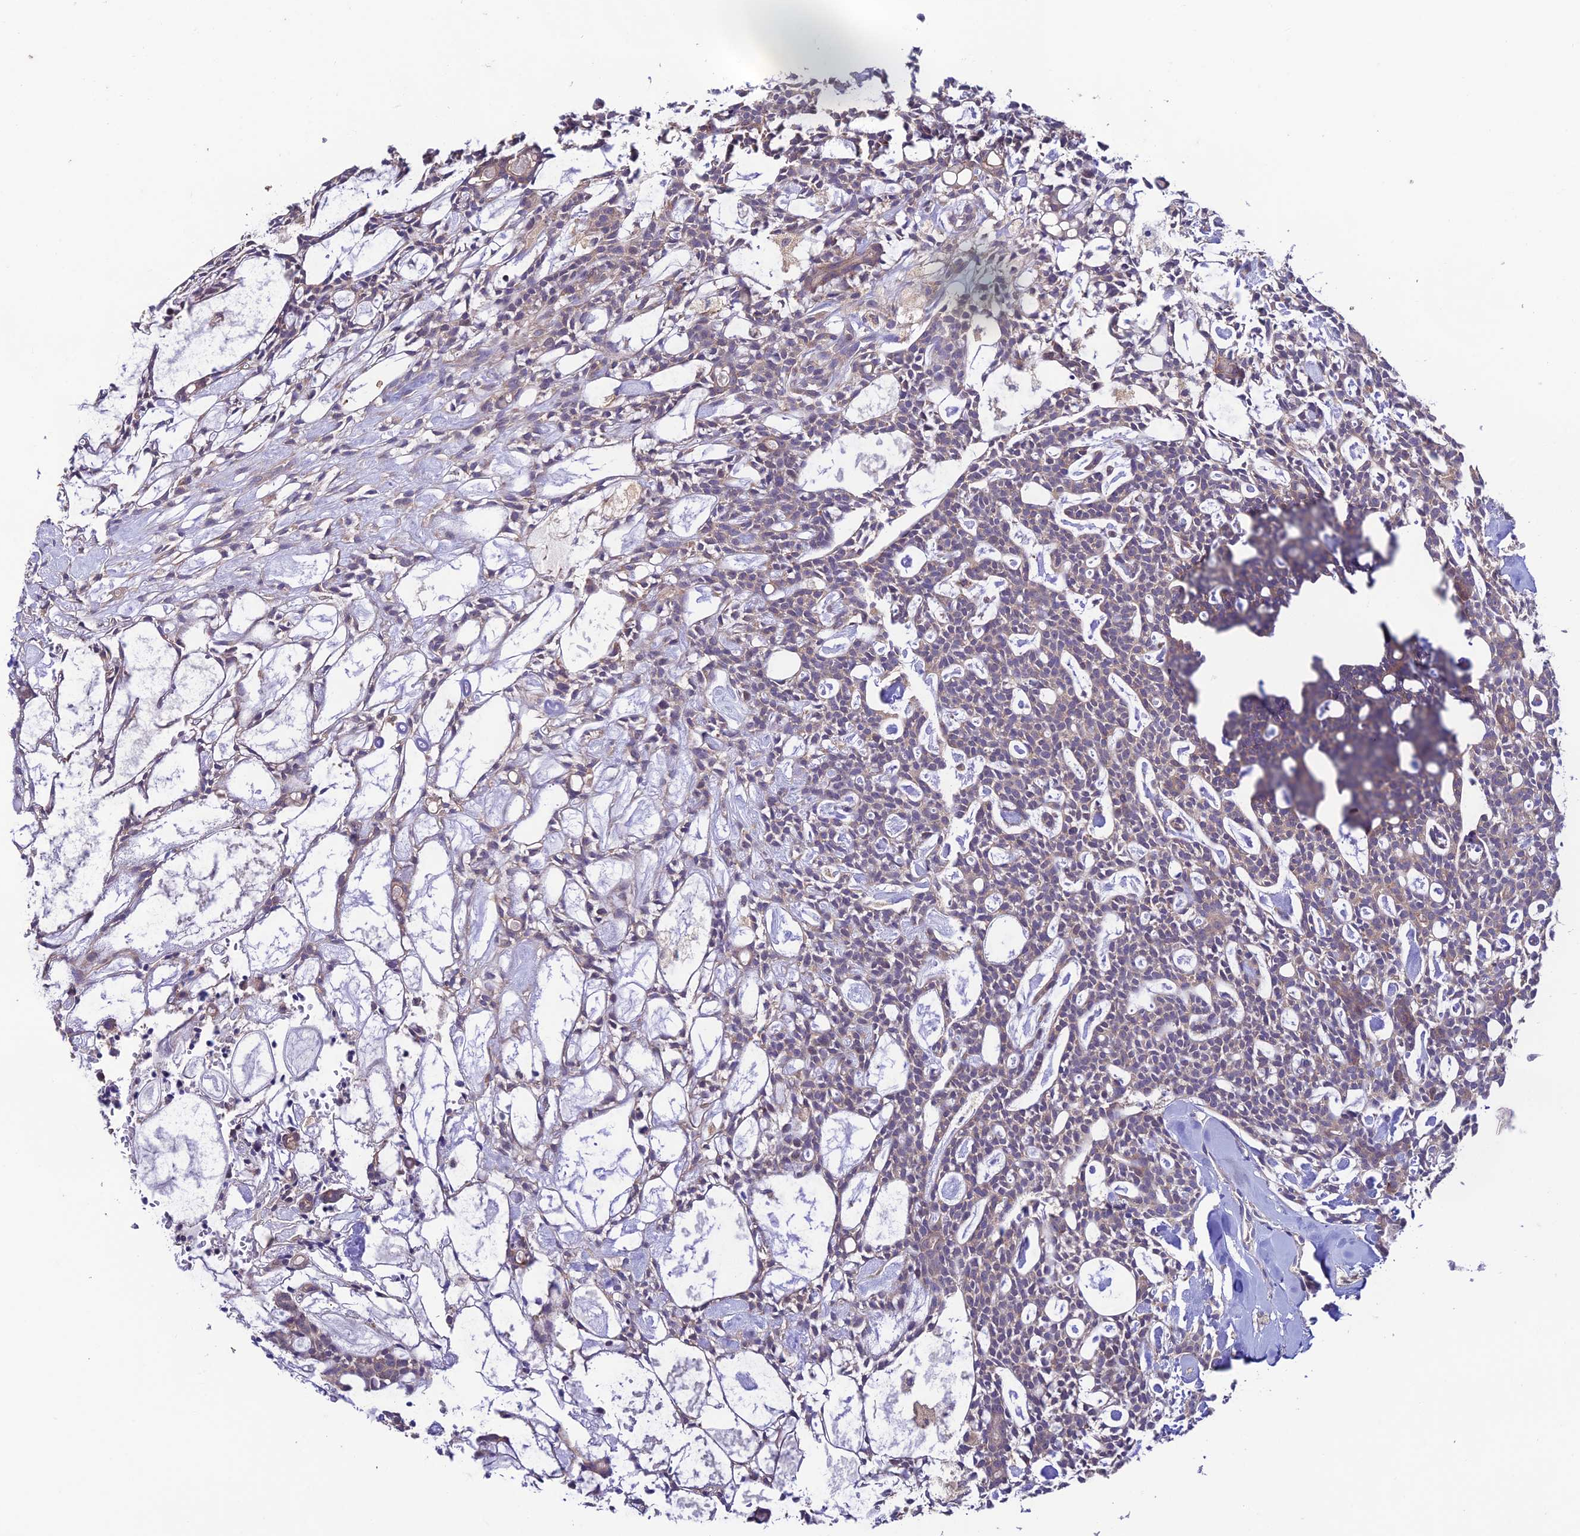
{"staining": {"intensity": "weak", "quantity": "<25%", "location": "cytoplasmic/membranous"}, "tissue": "head and neck cancer", "cell_type": "Tumor cells", "image_type": "cancer", "snomed": [{"axis": "morphology", "description": "Adenocarcinoma, NOS"}, {"axis": "topography", "description": "Salivary gland"}, {"axis": "topography", "description": "Head-Neck"}], "caption": "Tumor cells are negative for protein expression in human head and neck adenocarcinoma.", "gene": "BRME1", "patient": {"sex": "male", "age": 55}}